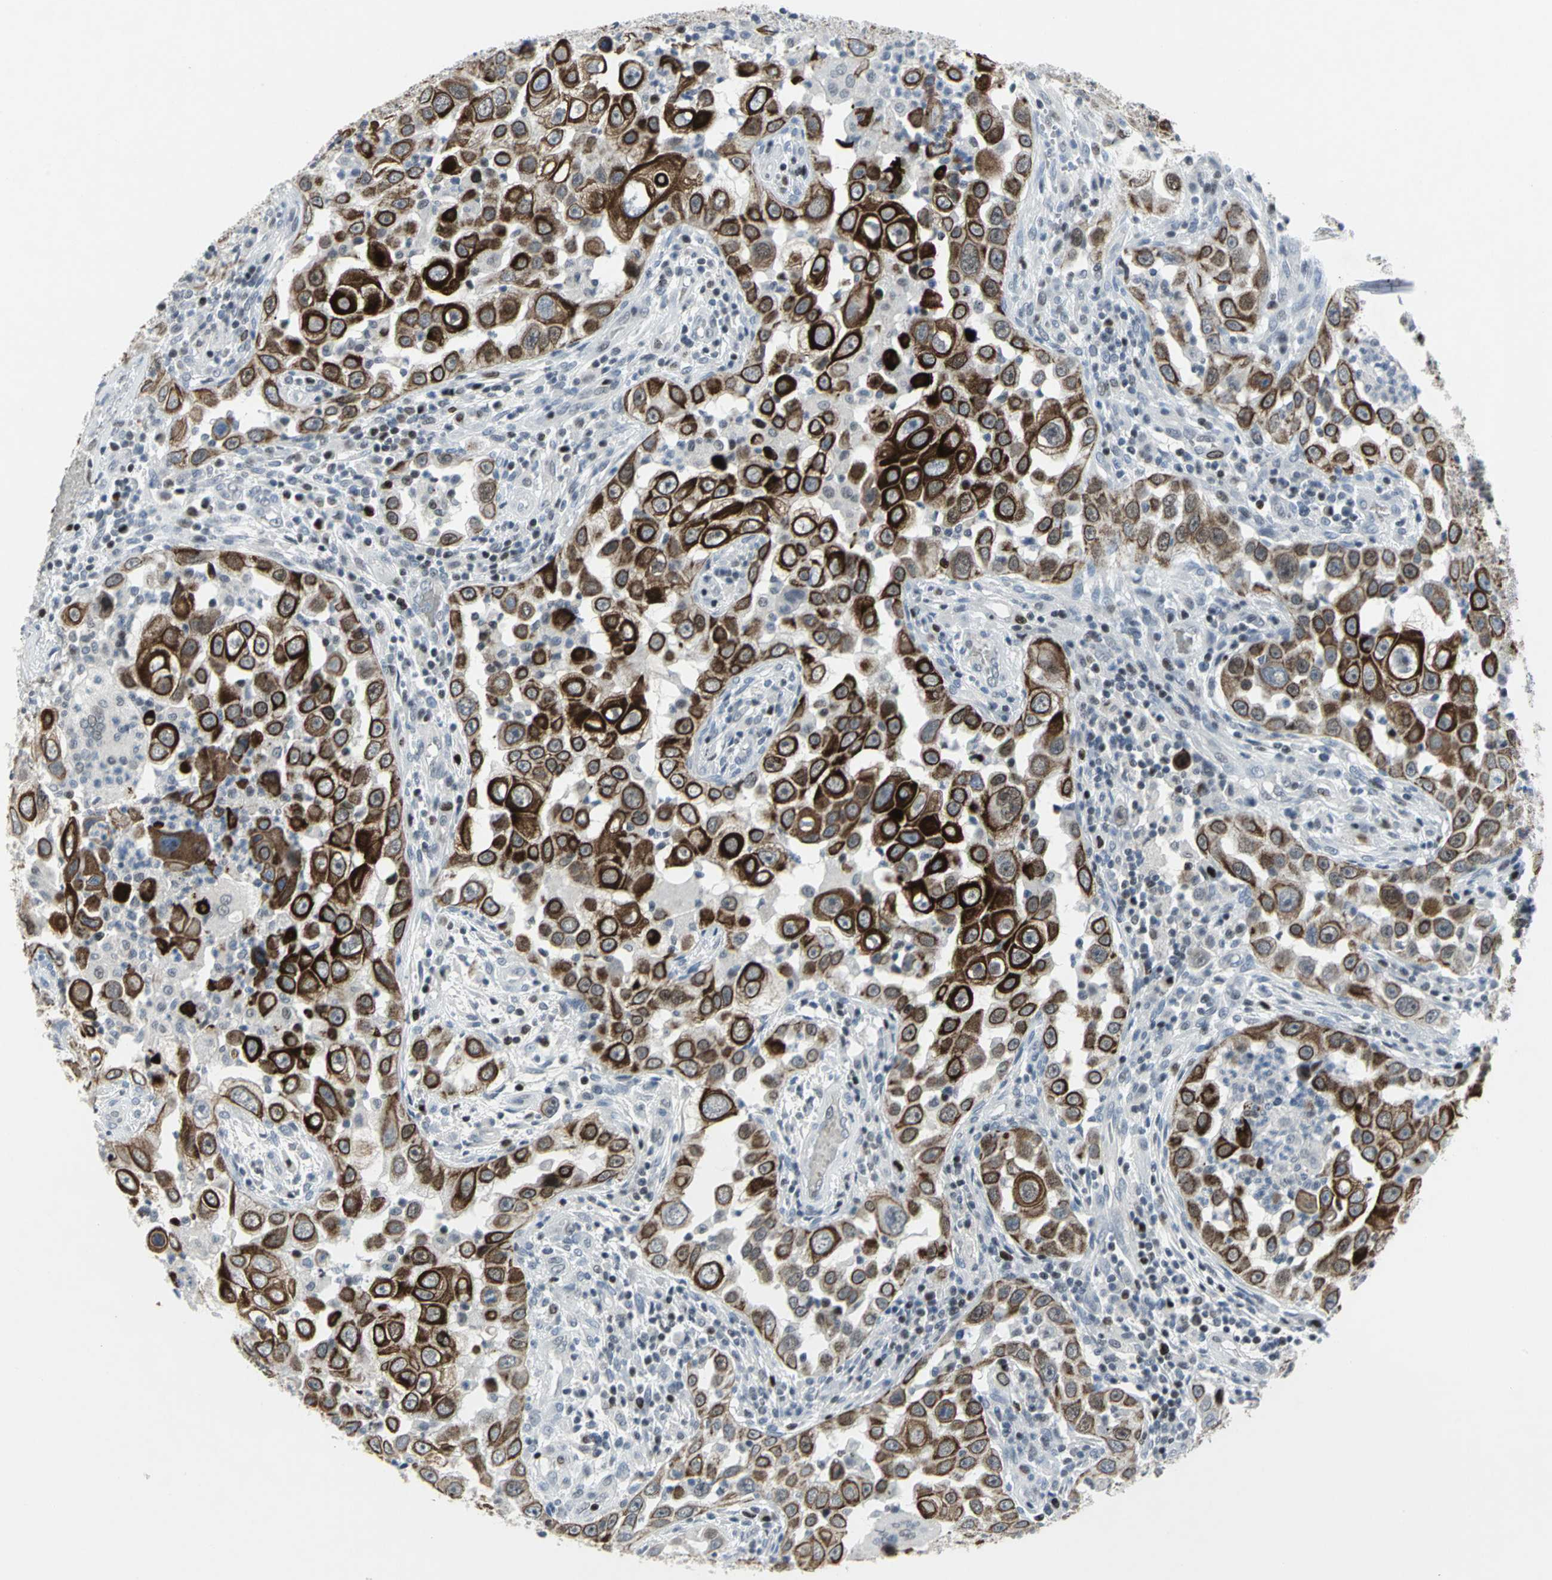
{"staining": {"intensity": "strong", "quantity": ">75%", "location": "cytoplasmic/membranous"}, "tissue": "head and neck cancer", "cell_type": "Tumor cells", "image_type": "cancer", "snomed": [{"axis": "morphology", "description": "Carcinoma, NOS"}, {"axis": "topography", "description": "Head-Neck"}], "caption": "This photomicrograph shows IHC staining of carcinoma (head and neck), with high strong cytoplasmic/membranous staining in approximately >75% of tumor cells.", "gene": "RPA1", "patient": {"sex": "male", "age": 87}}